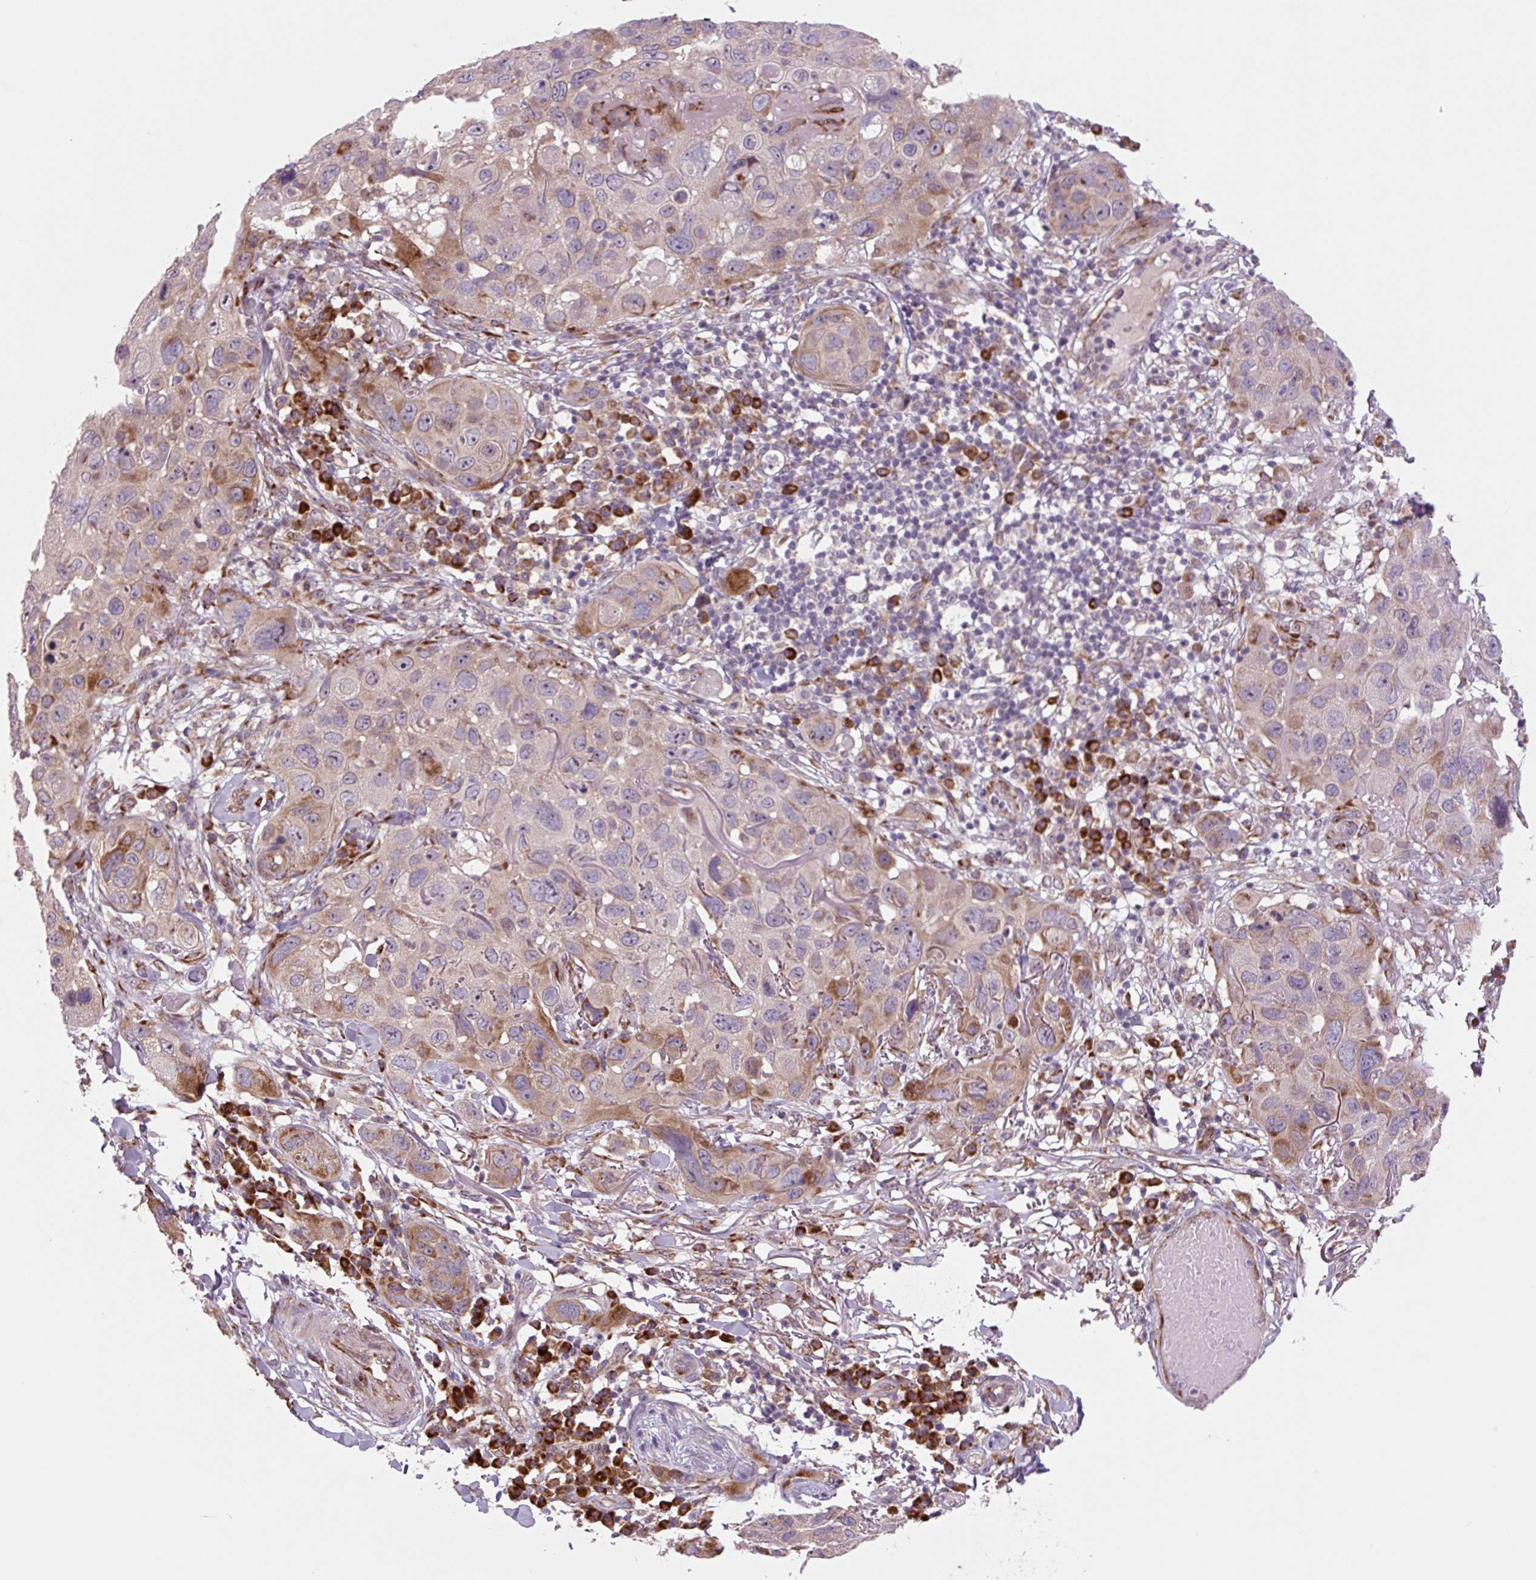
{"staining": {"intensity": "moderate", "quantity": "<25%", "location": "cytoplasmic/membranous"}, "tissue": "skin cancer", "cell_type": "Tumor cells", "image_type": "cancer", "snomed": [{"axis": "morphology", "description": "Squamous cell carcinoma in situ, NOS"}, {"axis": "morphology", "description": "Squamous cell carcinoma, NOS"}, {"axis": "topography", "description": "Skin"}], "caption": "Immunohistochemical staining of skin cancer (squamous cell carcinoma in situ) reveals low levels of moderate cytoplasmic/membranous protein staining in approximately <25% of tumor cells. The staining is performed using DAB (3,3'-diaminobenzidine) brown chromogen to label protein expression. The nuclei are counter-stained blue using hematoxylin.", "gene": "PLA2G4A", "patient": {"sex": "male", "age": 93}}